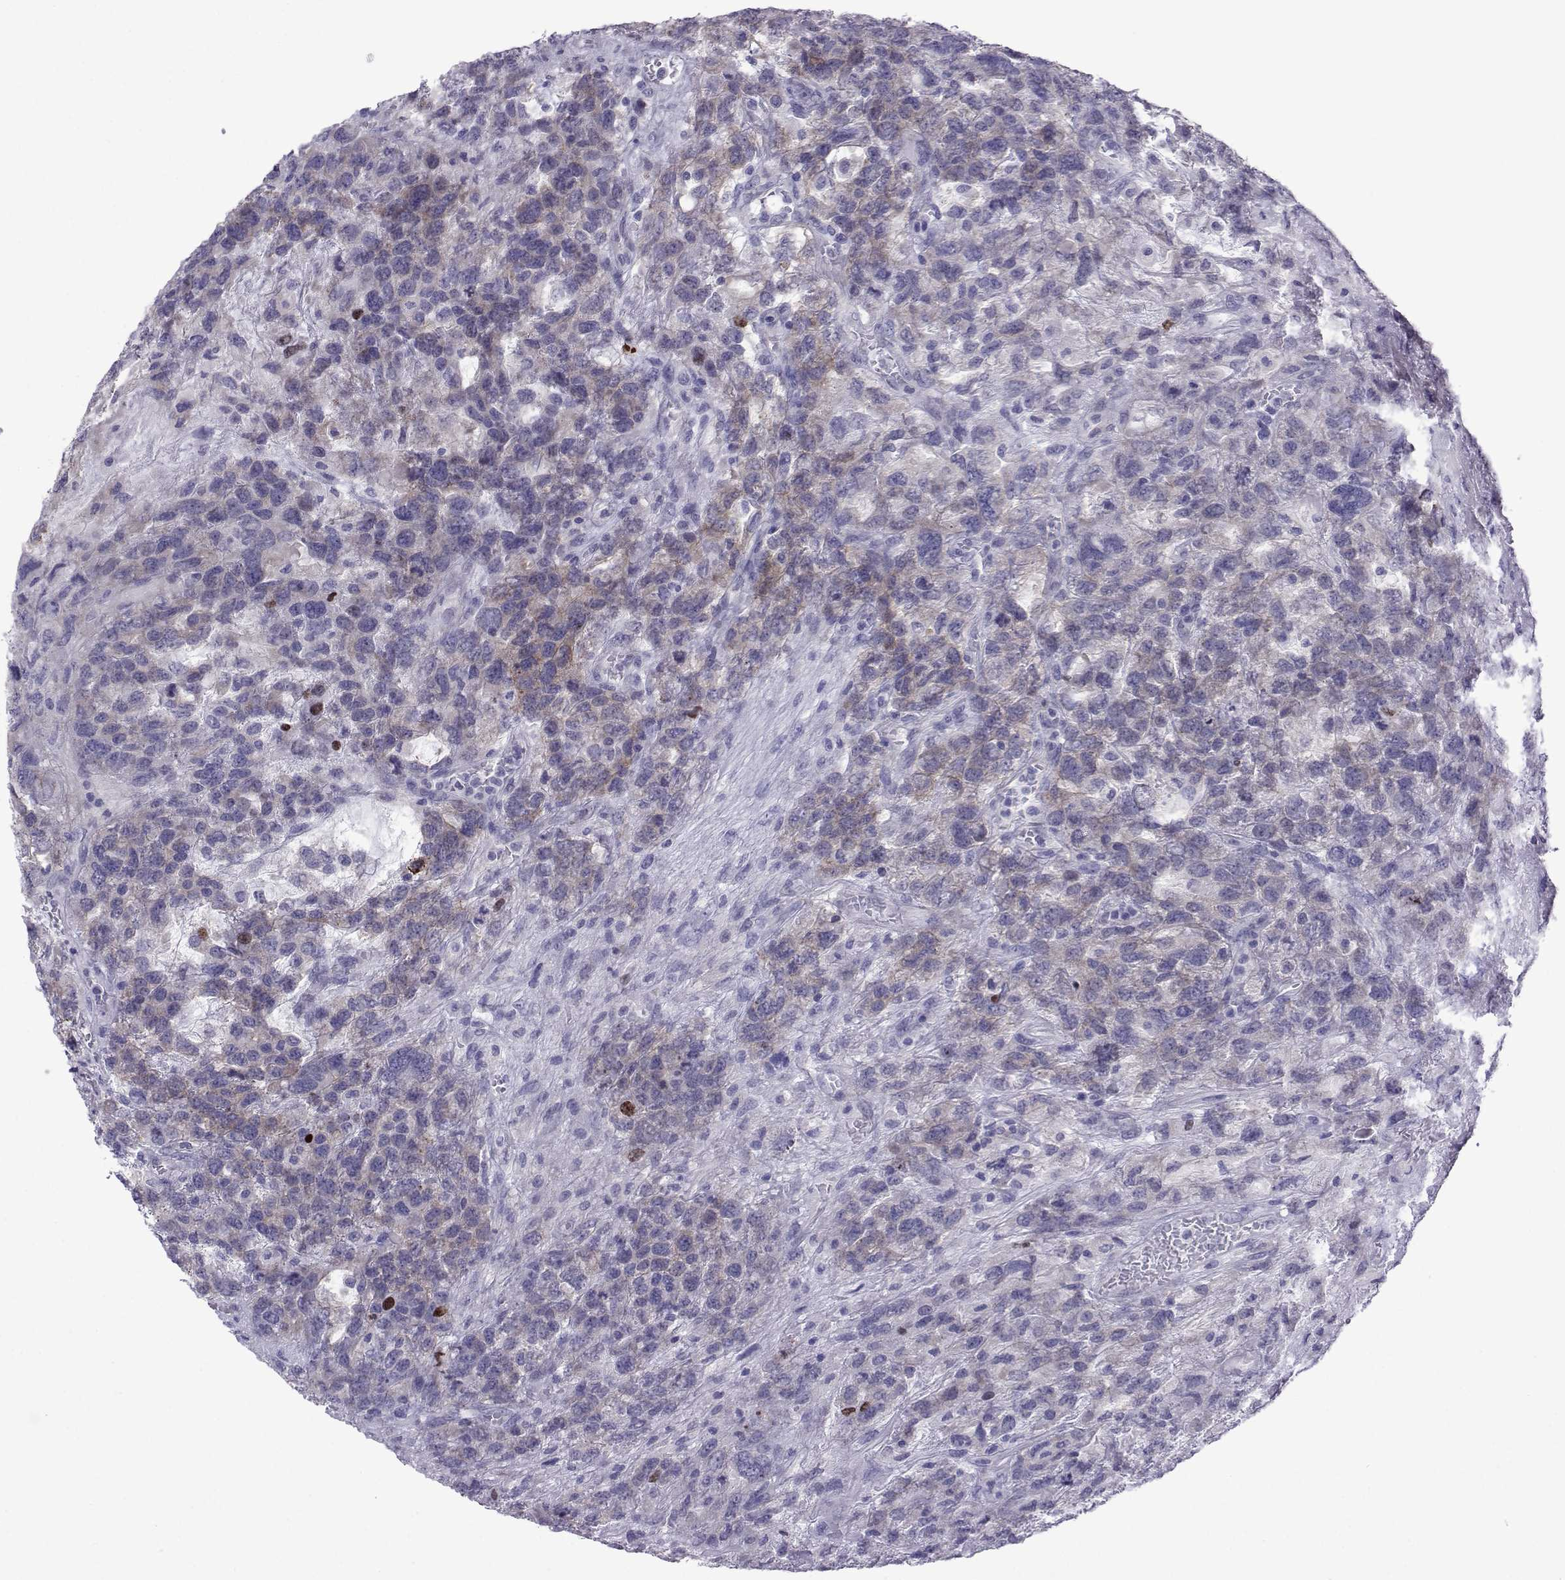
{"staining": {"intensity": "weak", "quantity": "<25%", "location": "cytoplasmic/membranous"}, "tissue": "testis cancer", "cell_type": "Tumor cells", "image_type": "cancer", "snomed": [{"axis": "morphology", "description": "Seminoma, NOS"}, {"axis": "topography", "description": "Testis"}], "caption": "IHC histopathology image of neoplastic tissue: testis cancer (seminoma) stained with DAB exhibits no significant protein expression in tumor cells.", "gene": "COL22A1", "patient": {"sex": "male", "age": 52}}